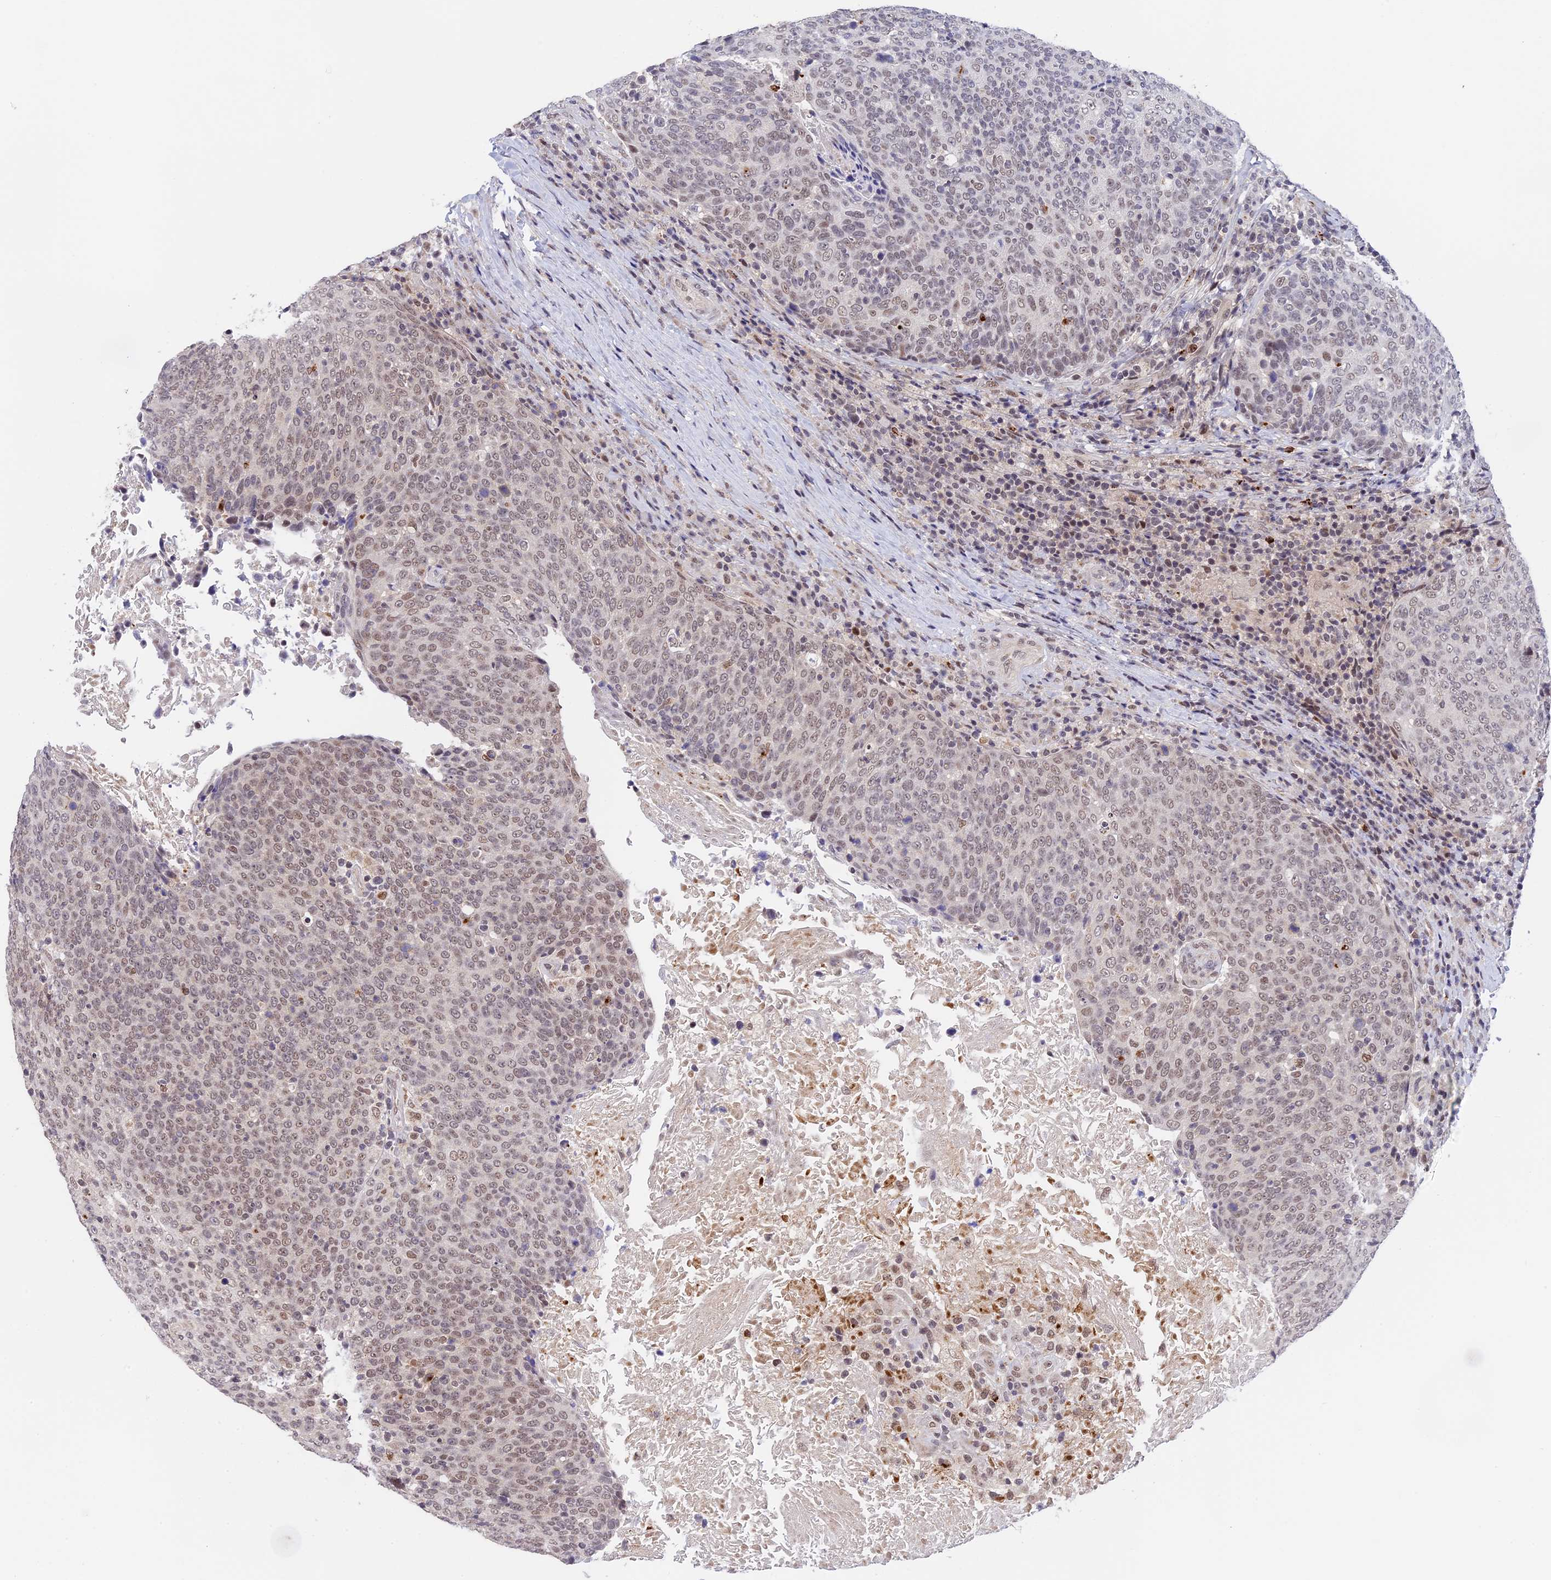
{"staining": {"intensity": "weak", "quantity": "25%-75%", "location": "nuclear"}, "tissue": "head and neck cancer", "cell_type": "Tumor cells", "image_type": "cancer", "snomed": [{"axis": "morphology", "description": "Squamous cell carcinoma, NOS"}, {"axis": "morphology", "description": "Squamous cell carcinoma, metastatic, NOS"}, {"axis": "topography", "description": "Lymph node"}, {"axis": "topography", "description": "Head-Neck"}], "caption": "This is a histology image of immunohistochemistry (IHC) staining of head and neck cancer, which shows weak positivity in the nuclear of tumor cells.", "gene": "POLR2C", "patient": {"sex": "male", "age": 62}}